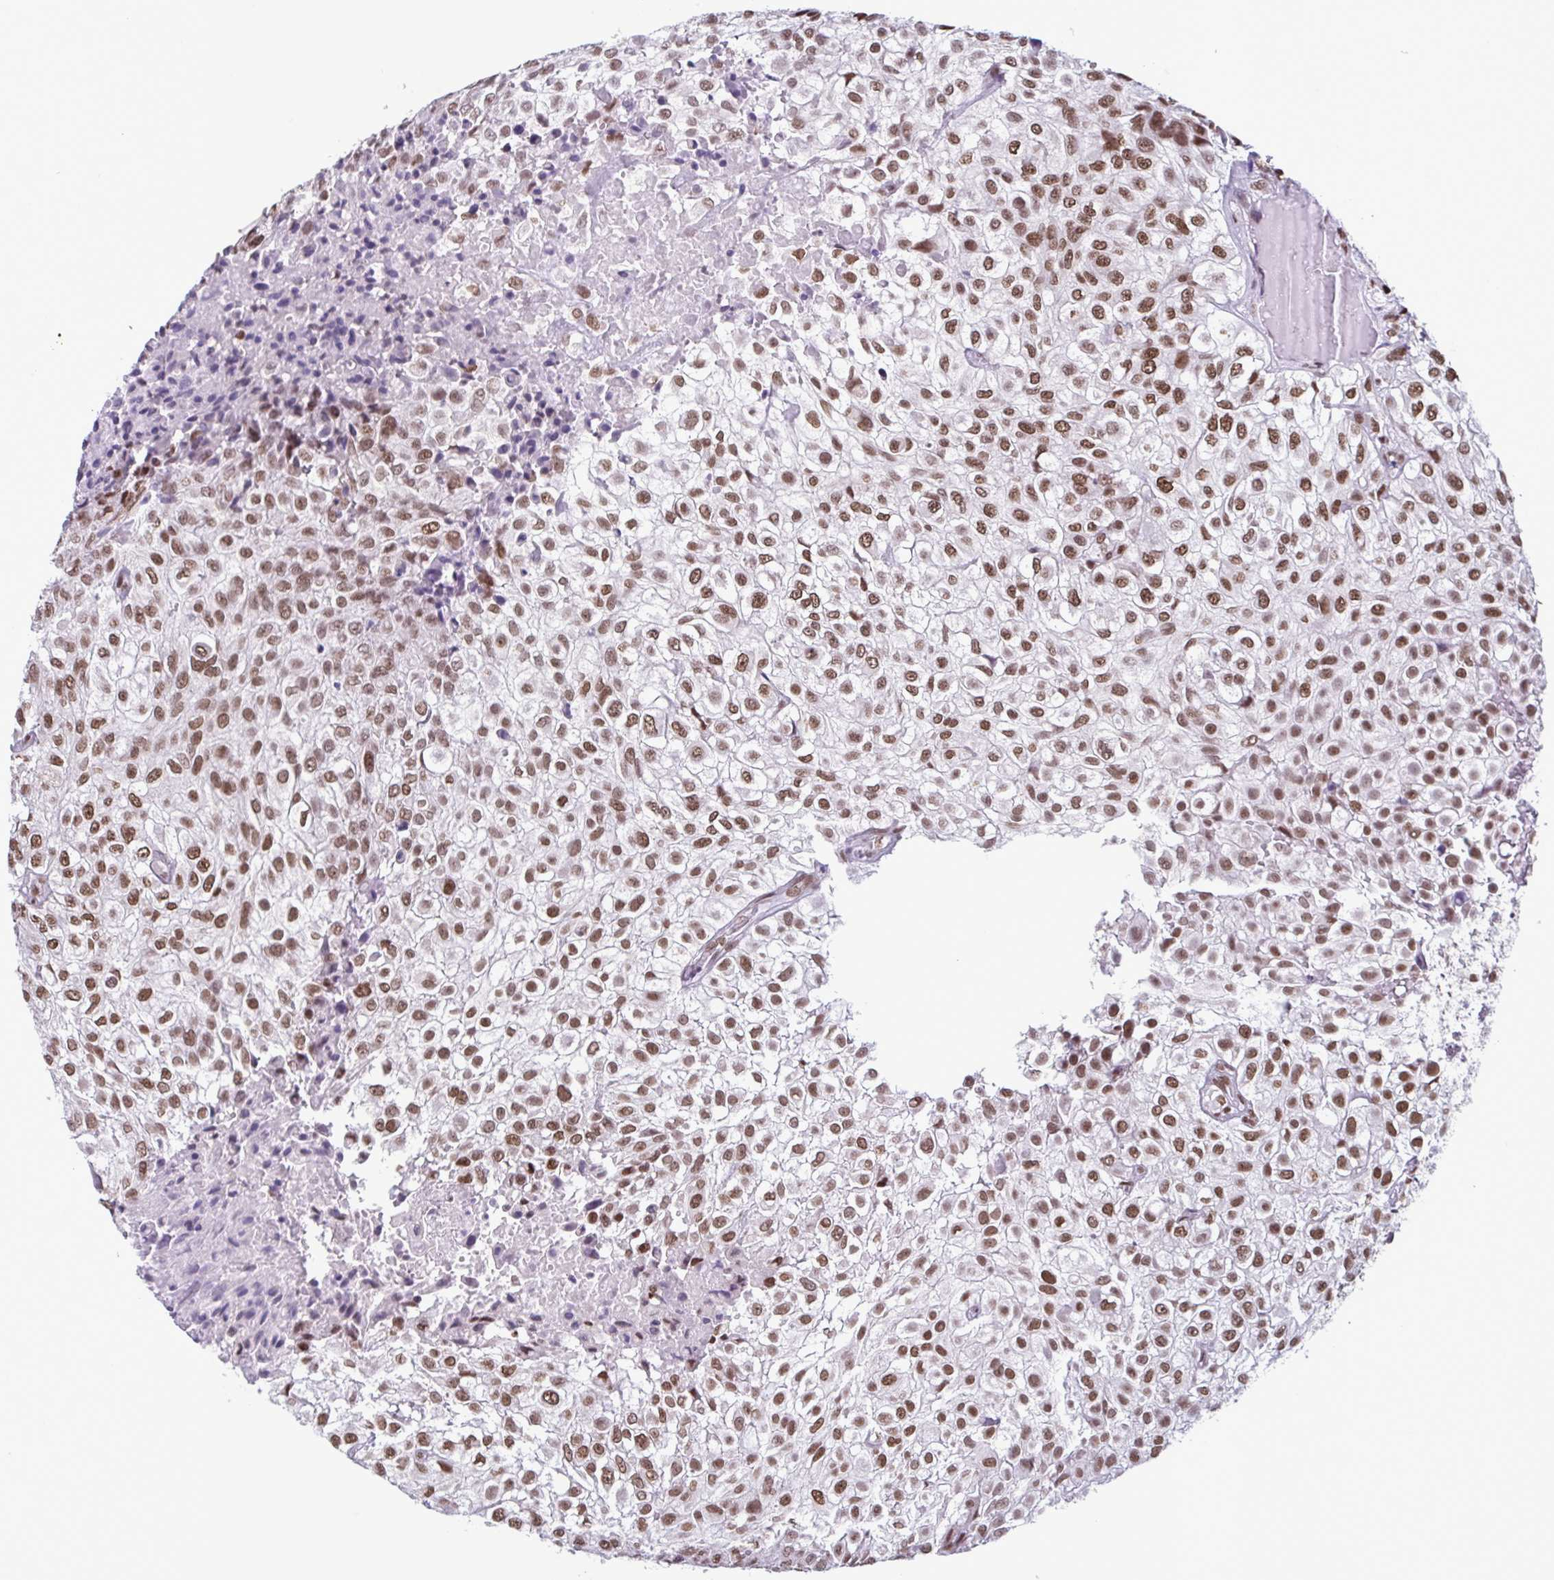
{"staining": {"intensity": "moderate", "quantity": ">75%", "location": "nuclear"}, "tissue": "urothelial cancer", "cell_type": "Tumor cells", "image_type": "cancer", "snomed": [{"axis": "morphology", "description": "Urothelial carcinoma, High grade"}, {"axis": "topography", "description": "Urinary bladder"}], "caption": "Human urothelial cancer stained with a brown dye shows moderate nuclear positive expression in approximately >75% of tumor cells.", "gene": "TIMM21", "patient": {"sex": "male", "age": 56}}